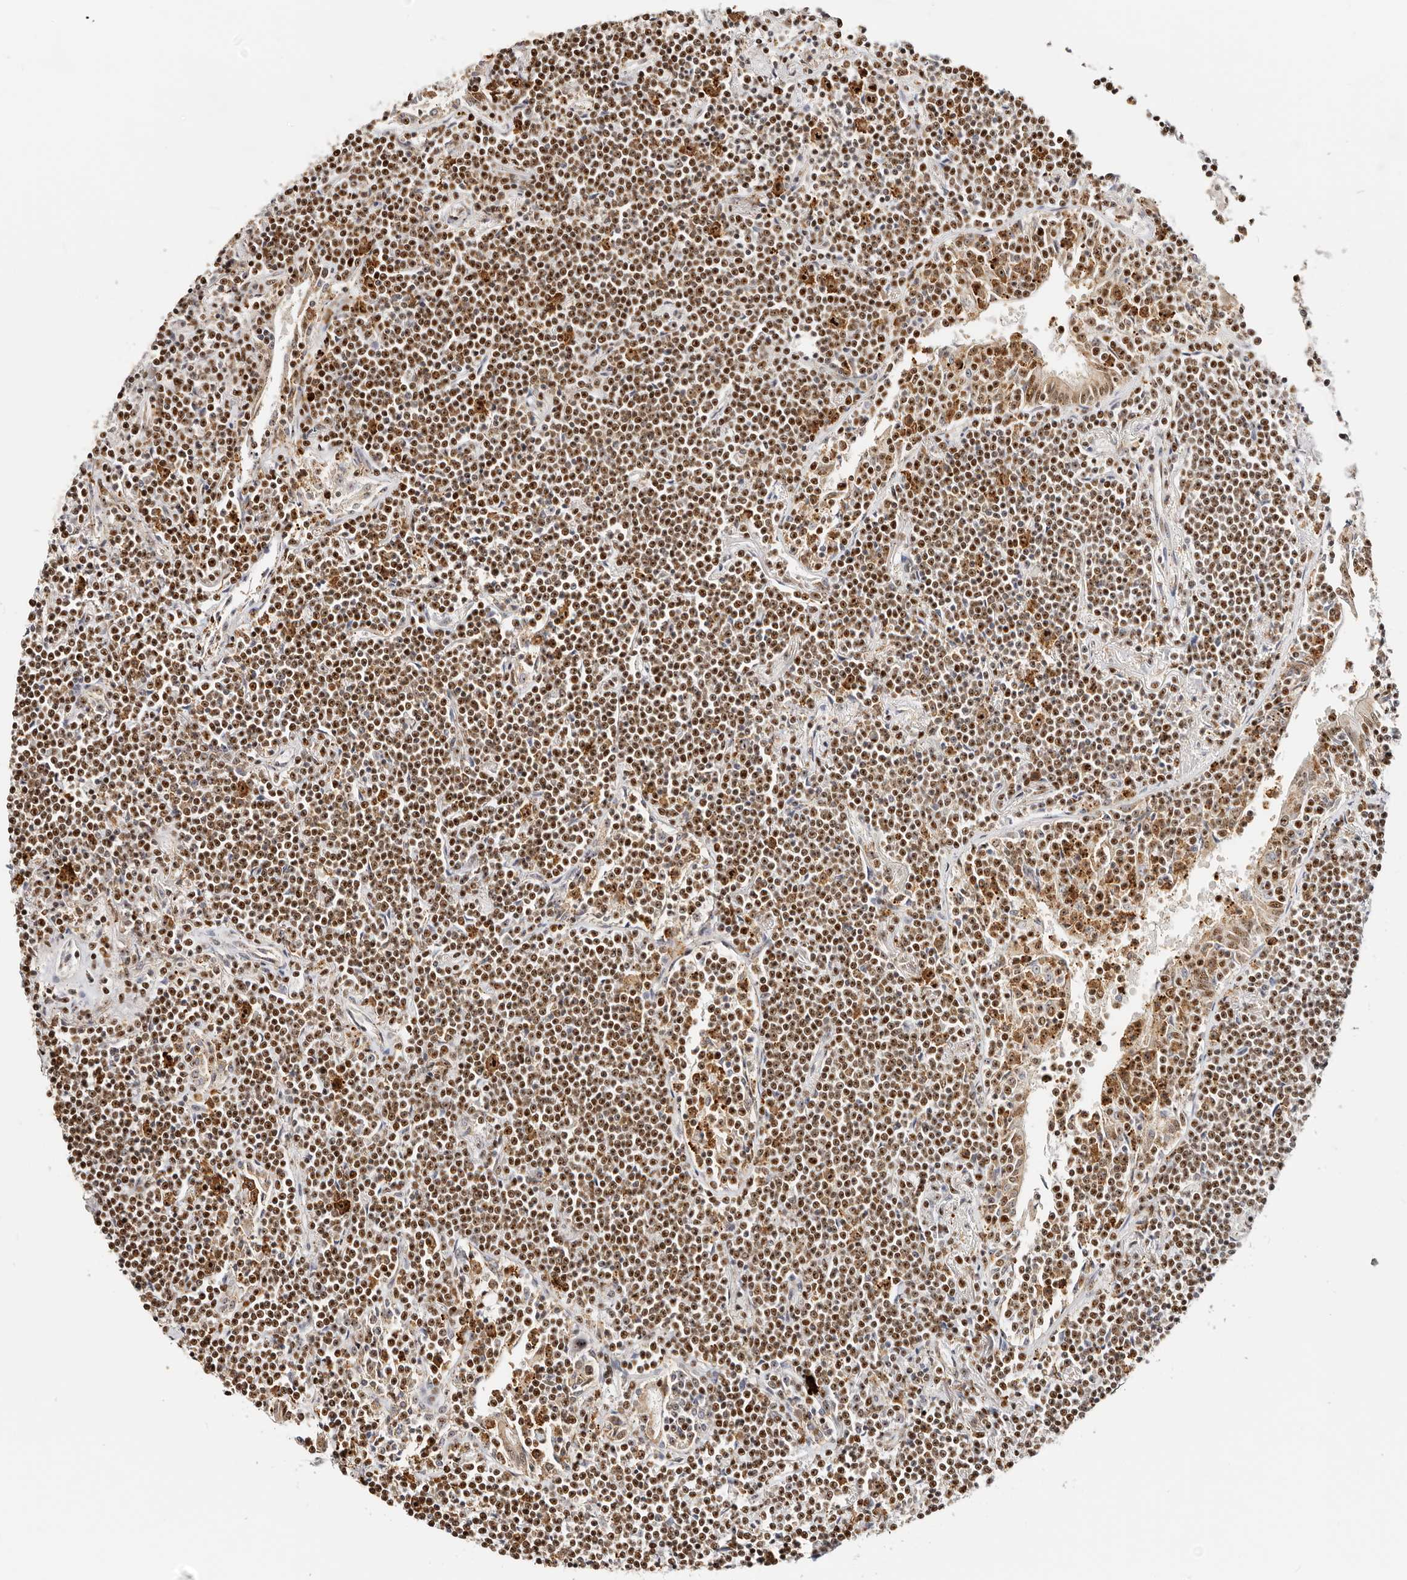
{"staining": {"intensity": "strong", "quantity": ">75%", "location": "nuclear"}, "tissue": "lymphoma", "cell_type": "Tumor cells", "image_type": "cancer", "snomed": [{"axis": "morphology", "description": "Malignant lymphoma, non-Hodgkin's type, Low grade"}, {"axis": "topography", "description": "Lung"}], "caption": "High-magnification brightfield microscopy of low-grade malignant lymphoma, non-Hodgkin's type stained with DAB (brown) and counterstained with hematoxylin (blue). tumor cells exhibit strong nuclear expression is appreciated in about>75% of cells.", "gene": "IQGAP3", "patient": {"sex": "female", "age": 71}}